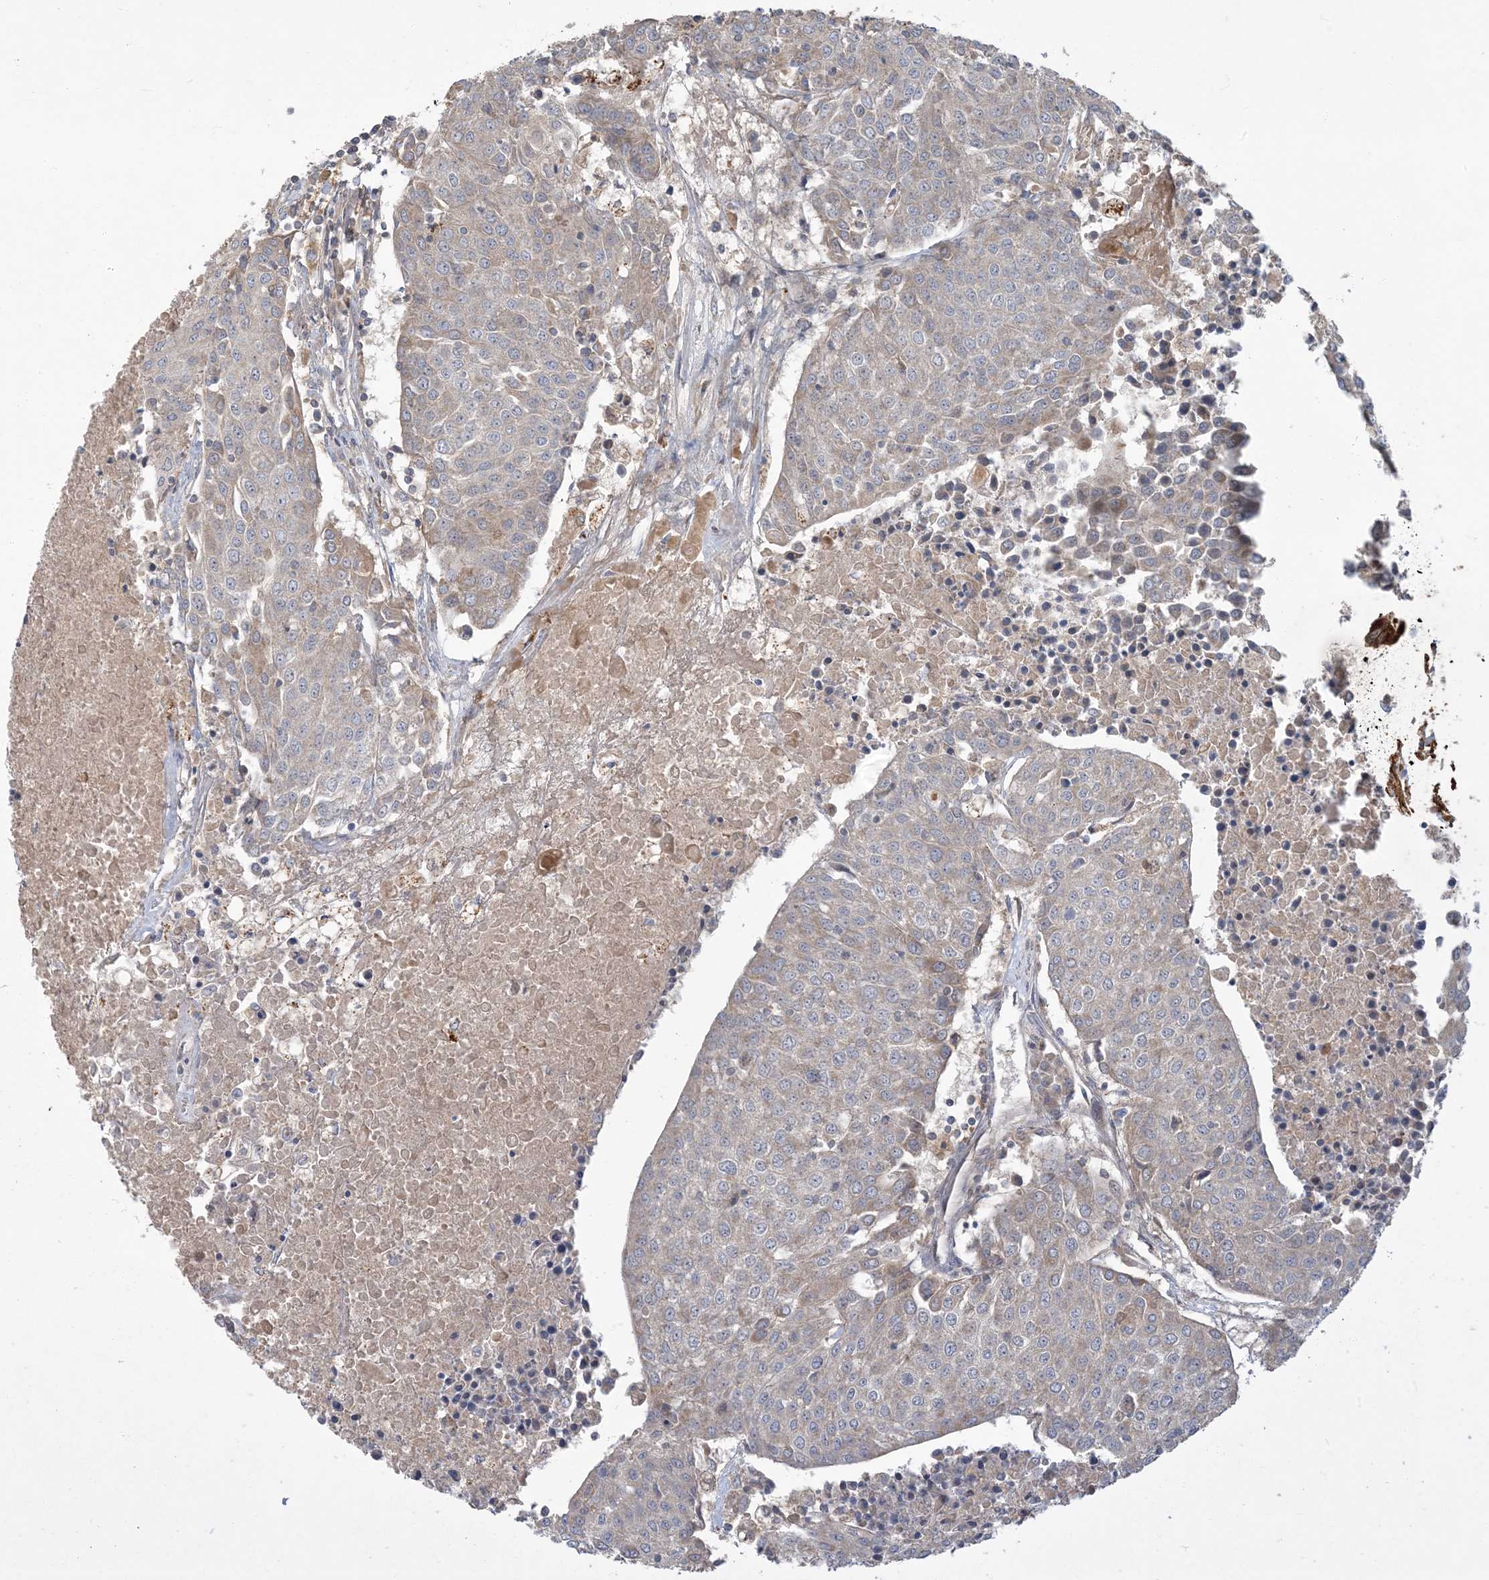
{"staining": {"intensity": "moderate", "quantity": ">75%", "location": "cytoplasmic/membranous"}, "tissue": "urothelial cancer", "cell_type": "Tumor cells", "image_type": "cancer", "snomed": [{"axis": "morphology", "description": "Urothelial carcinoma, High grade"}, {"axis": "topography", "description": "Urinary bladder"}], "caption": "IHC (DAB (3,3'-diaminobenzidine)) staining of human urothelial carcinoma (high-grade) exhibits moderate cytoplasmic/membranous protein positivity in approximately >75% of tumor cells. Using DAB (3,3'-diaminobenzidine) (brown) and hematoxylin (blue) stains, captured at high magnification using brightfield microscopy.", "gene": "LTN1", "patient": {"sex": "female", "age": 85}}